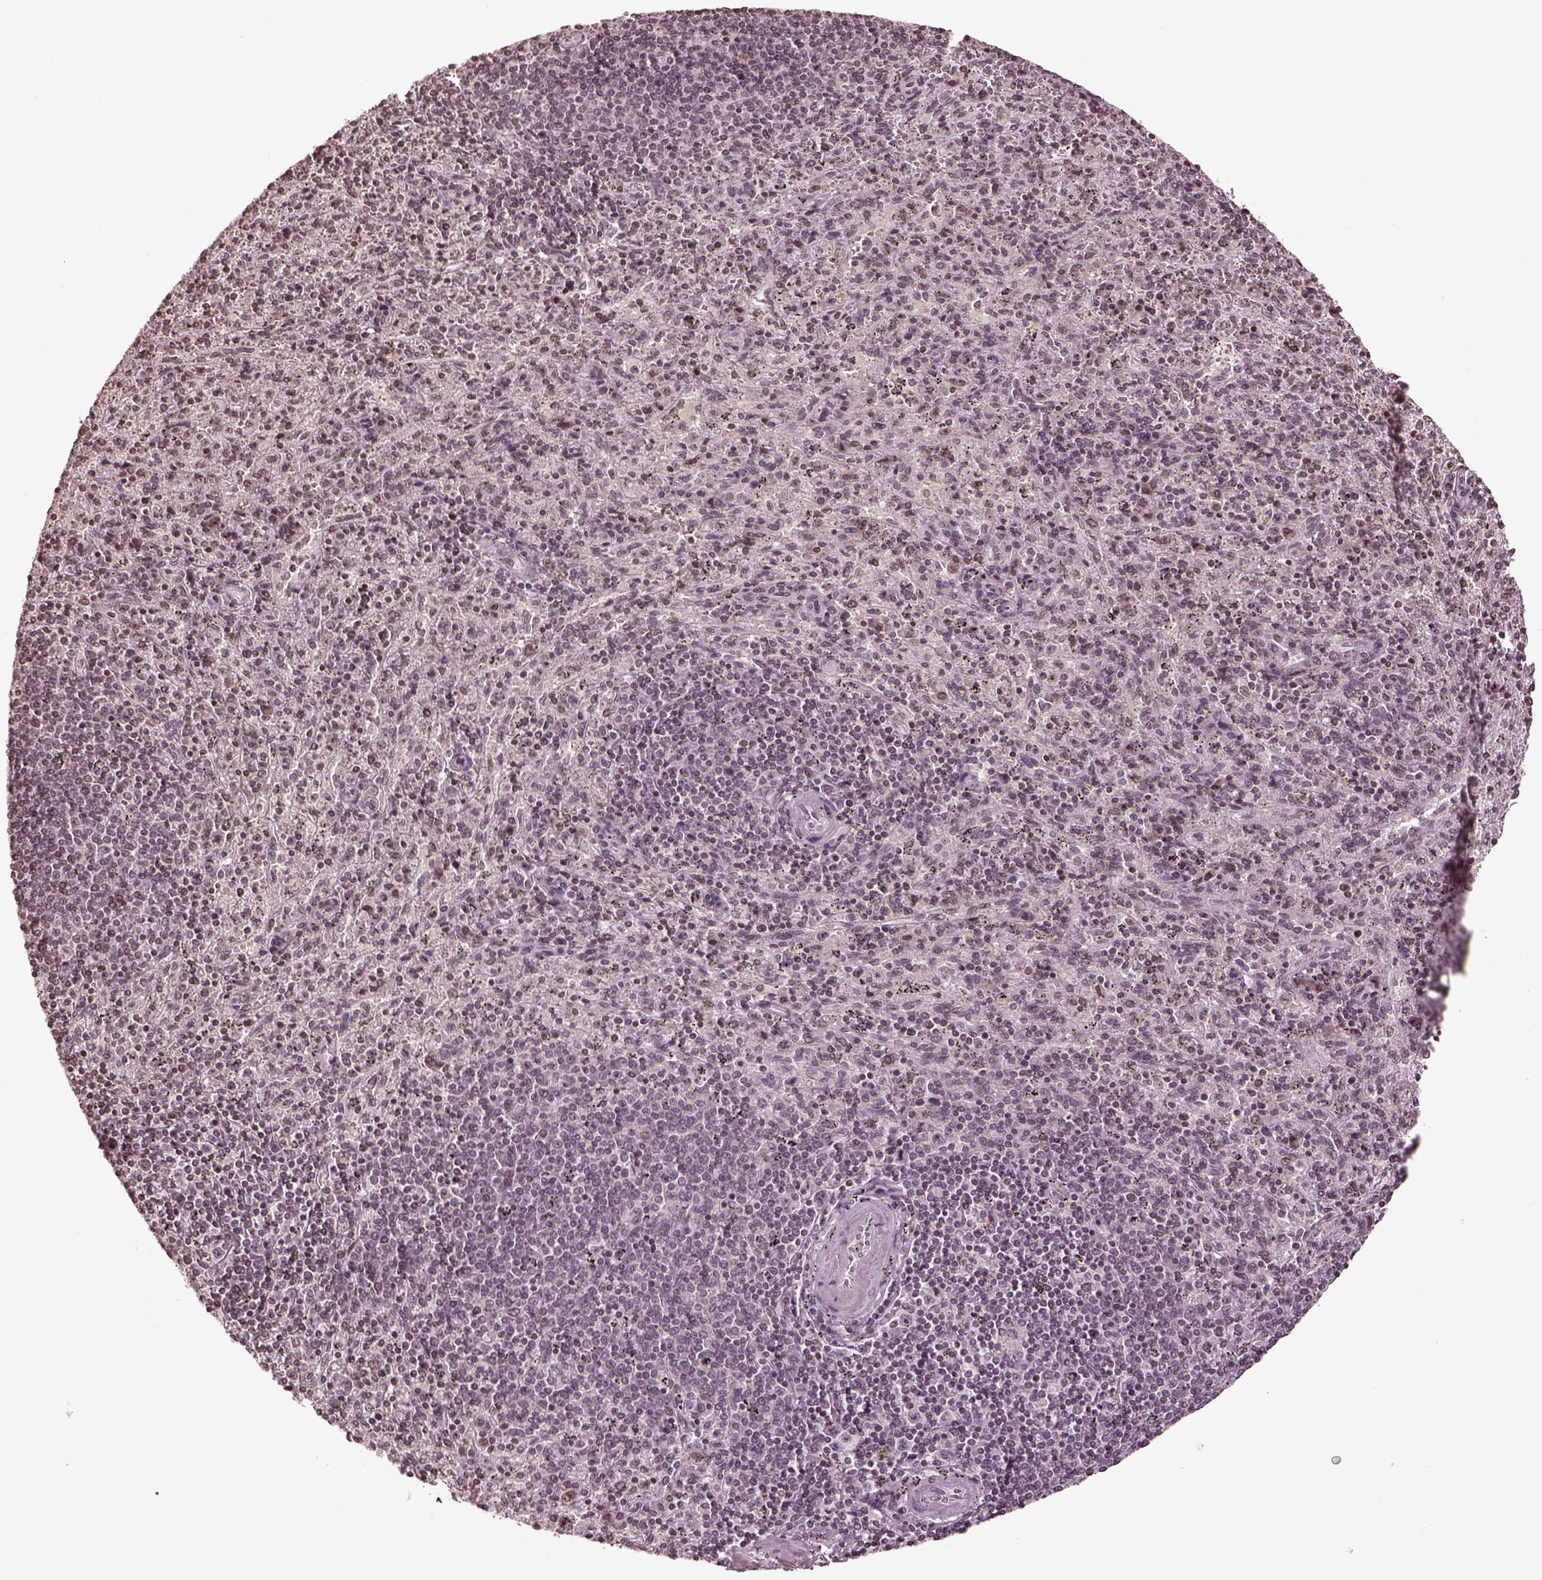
{"staining": {"intensity": "weak", "quantity": "<25%", "location": "nuclear"}, "tissue": "spleen", "cell_type": "Cells in red pulp", "image_type": "normal", "snomed": [{"axis": "morphology", "description": "Normal tissue, NOS"}, {"axis": "topography", "description": "Spleen"}], "caption": "A photomicrograph of human spleen is negative for staining in cells in red pulp. (DAB IHC visualized using brightfield microscopy, high magnification).", "gene": "GRM4", "patient": {"sex": "male", "age": 57}}